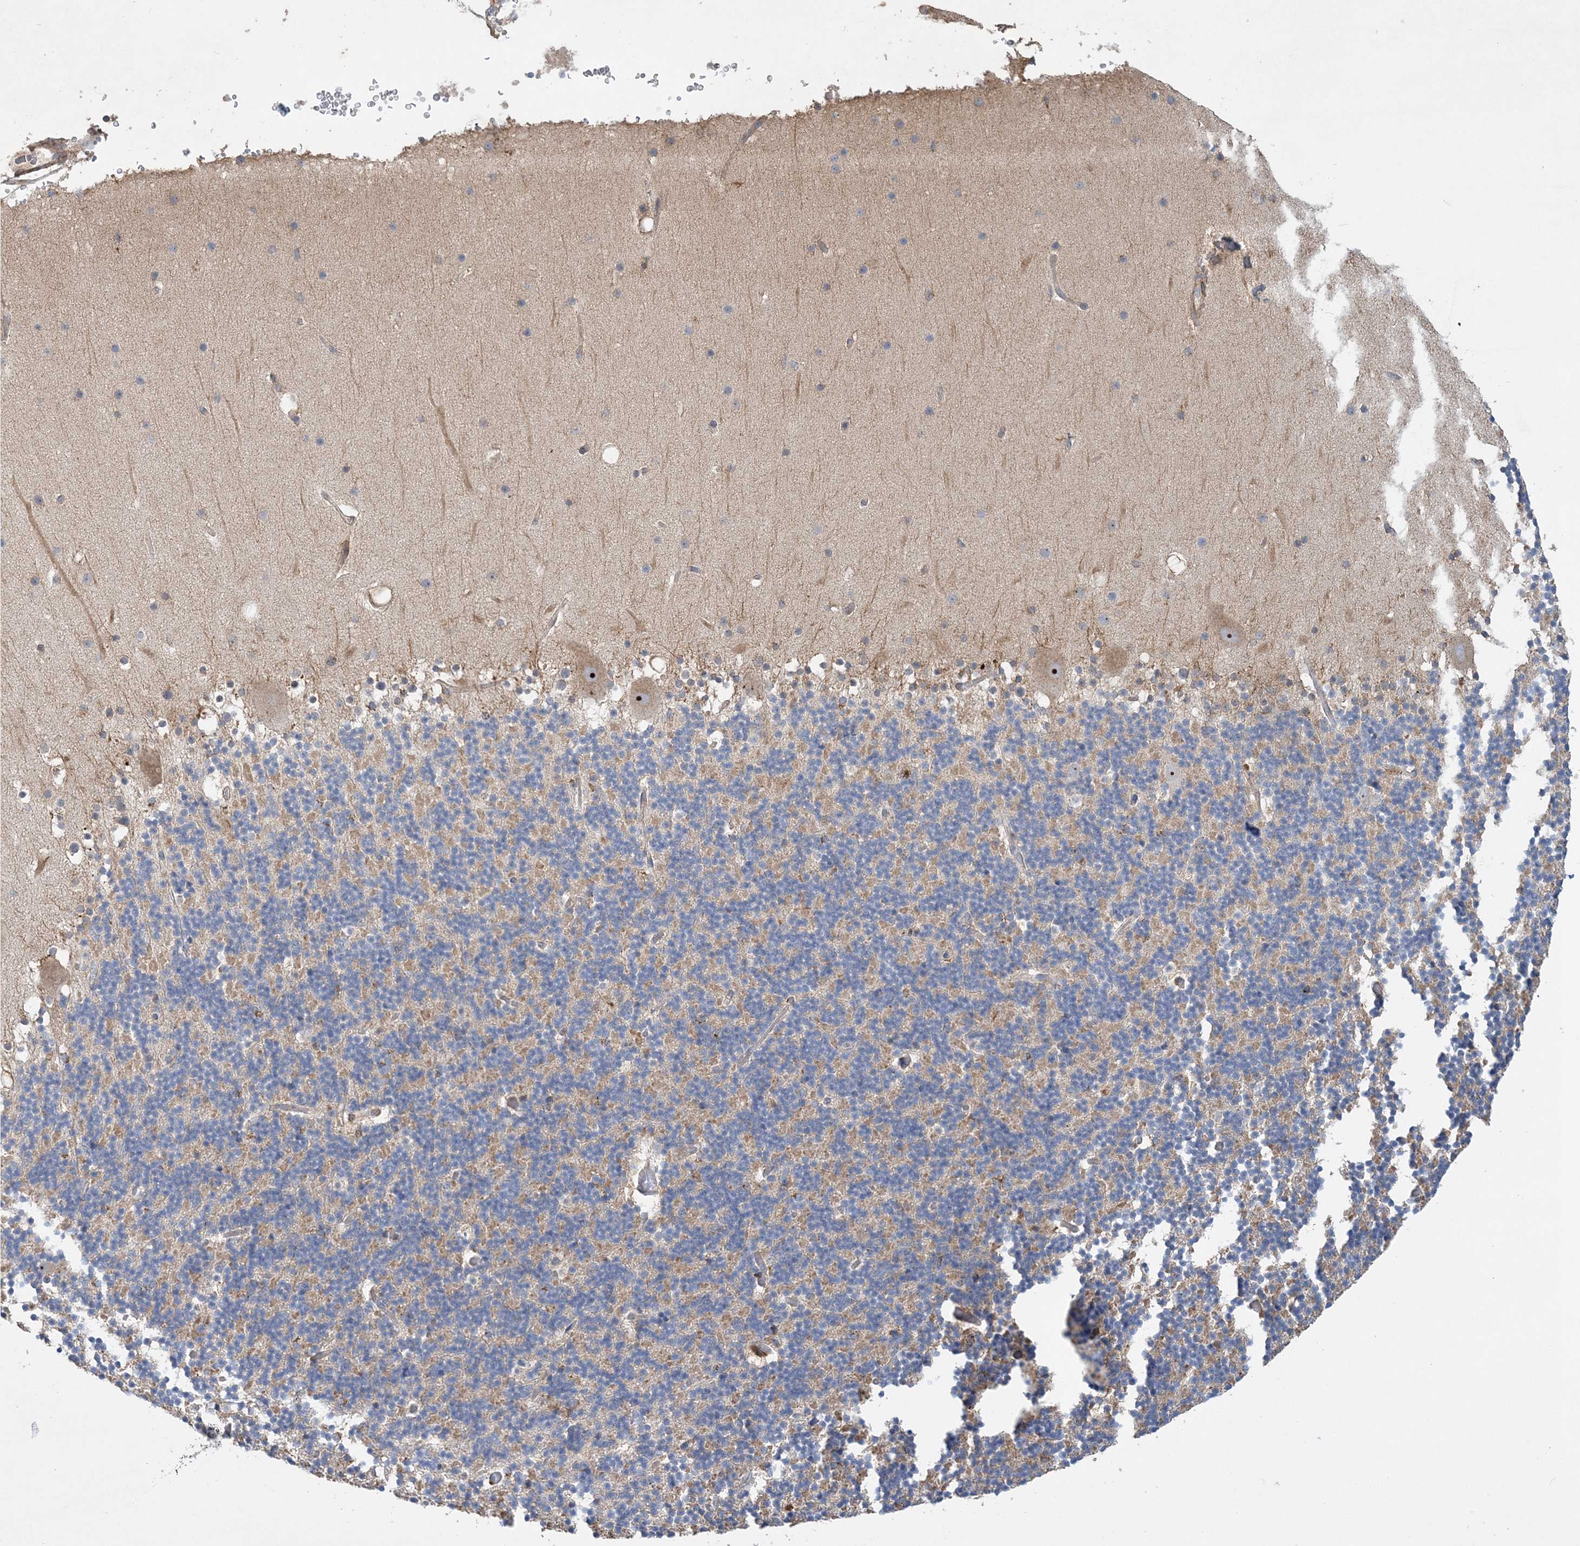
{"staining": {"intensity": "moderate", "quantity": ">75%", "location": "cytoplasmic/membranous"}, "tissue": "cerebellum", "cell_type": "Cells in granular layer", "image_type": "normal", "snomed": [{"axis": "morphology", "description": "Normal tissue, NOS"}, {"axis": "topography", "description": "Cerebellum"}], "caption": "A high-resolution micrograph shows immunohistochemistry (IHC) staining of benign cerebellum, which shows moderate cytoplasmic/membranous staining in about >75% of cells in granular layer.", "gene": "FEZ2", "patient": {"sex": "male", "age": 57}}